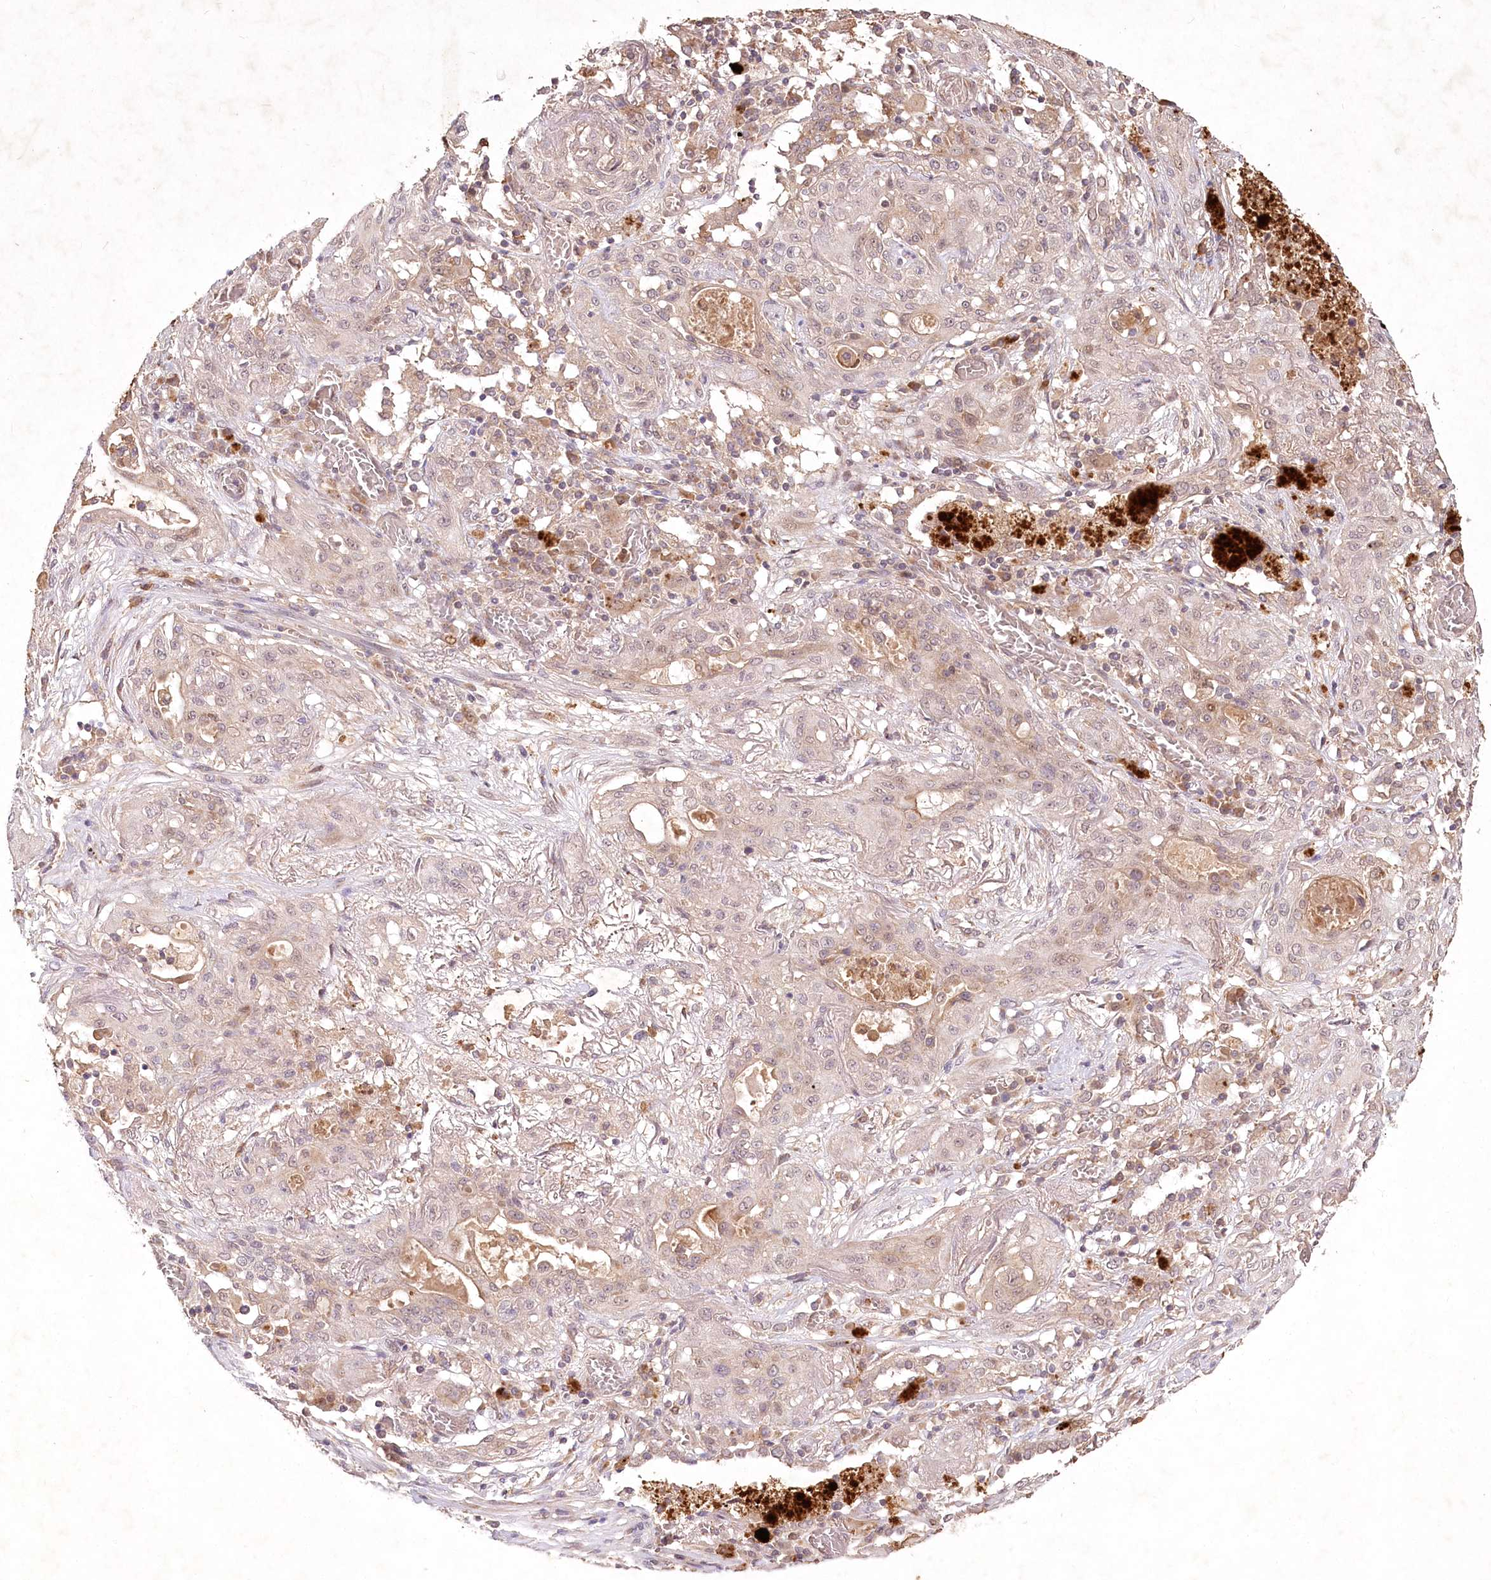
{"staining": {"intensity": "negative", "quantity": "none", "location": "none"}, "tissue": "lung cancer", "cell_type": "Tumor cells", "image_type": "cancer", "snomed": [{"axis": "morphology", "description": "Squamous cell carcinoma, NOS"}, {"axis": "topography", "description": "Lung"}], "caption": "DAB (3,3'-diaminobenzidine) immunohistochemical staining of human squamous cell carcinoma (lung) demonstrates no significant positivity in tumor cells.", "gene": "IRAK1BP1", "patient": {"sex": "female", "age": 47}}